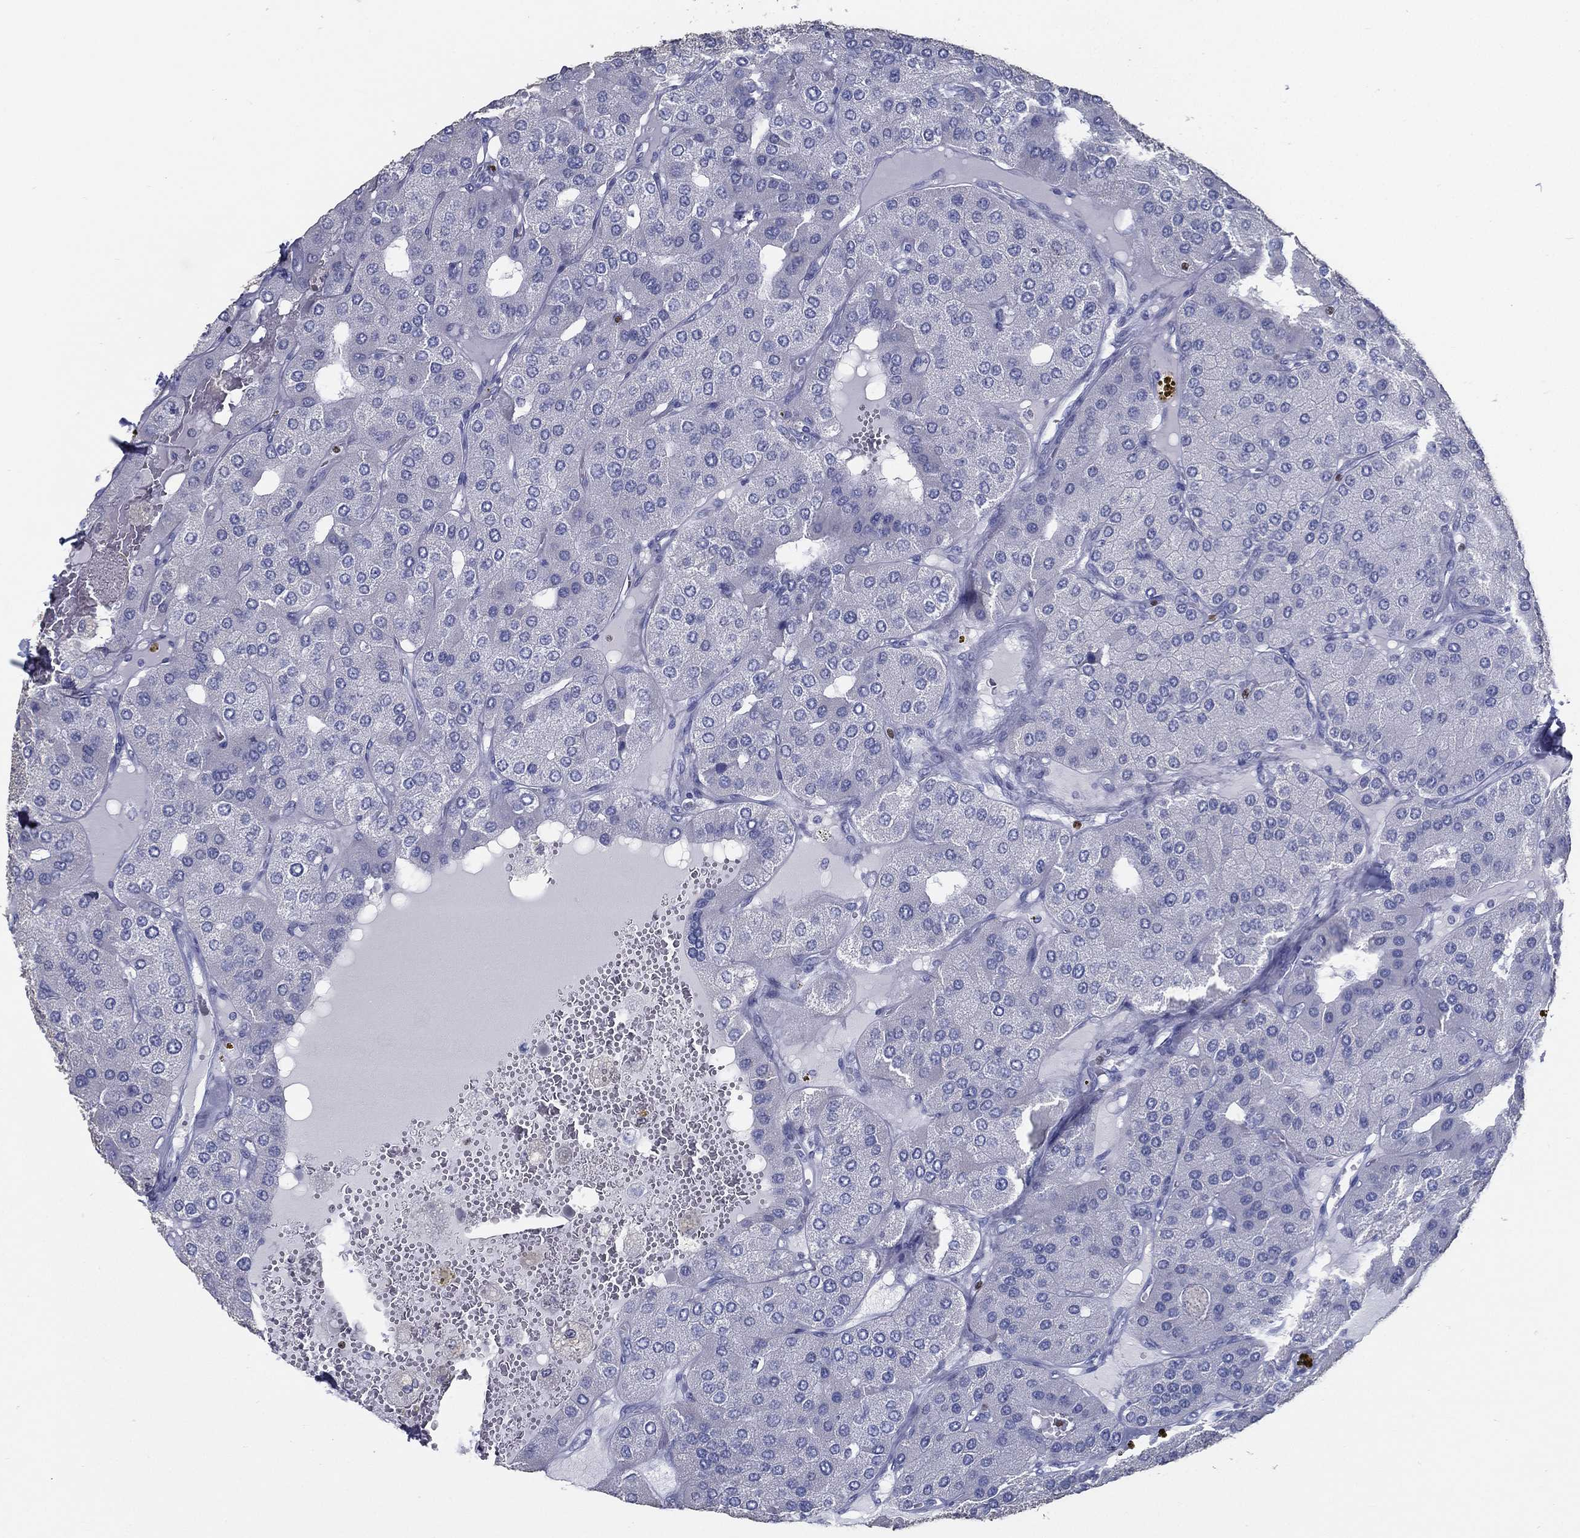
{"staining": {"intensity": "negative", "quantity": "none", "location": "none"}, "tissue": "parathyroid gland", "cell_type": "Glandular cells", "image_type": "normal", "snomed": [{"axis": "morphology", "description": "Normal tissue, NOS"}, {"axis": "morphology", "description": "Adenoma, NOS"}, {"axis": "topography", "description": "Parathyroid gland"}], "caption": "Immunohistochemistry (IHC) photomicrograph of benign parathyroid gland: human parathyroid gland stained with DAB shows no significant protein staining in glandular cells.", "gene": "PYHIN1", "patient": {"sex": "female", "age": 86}}